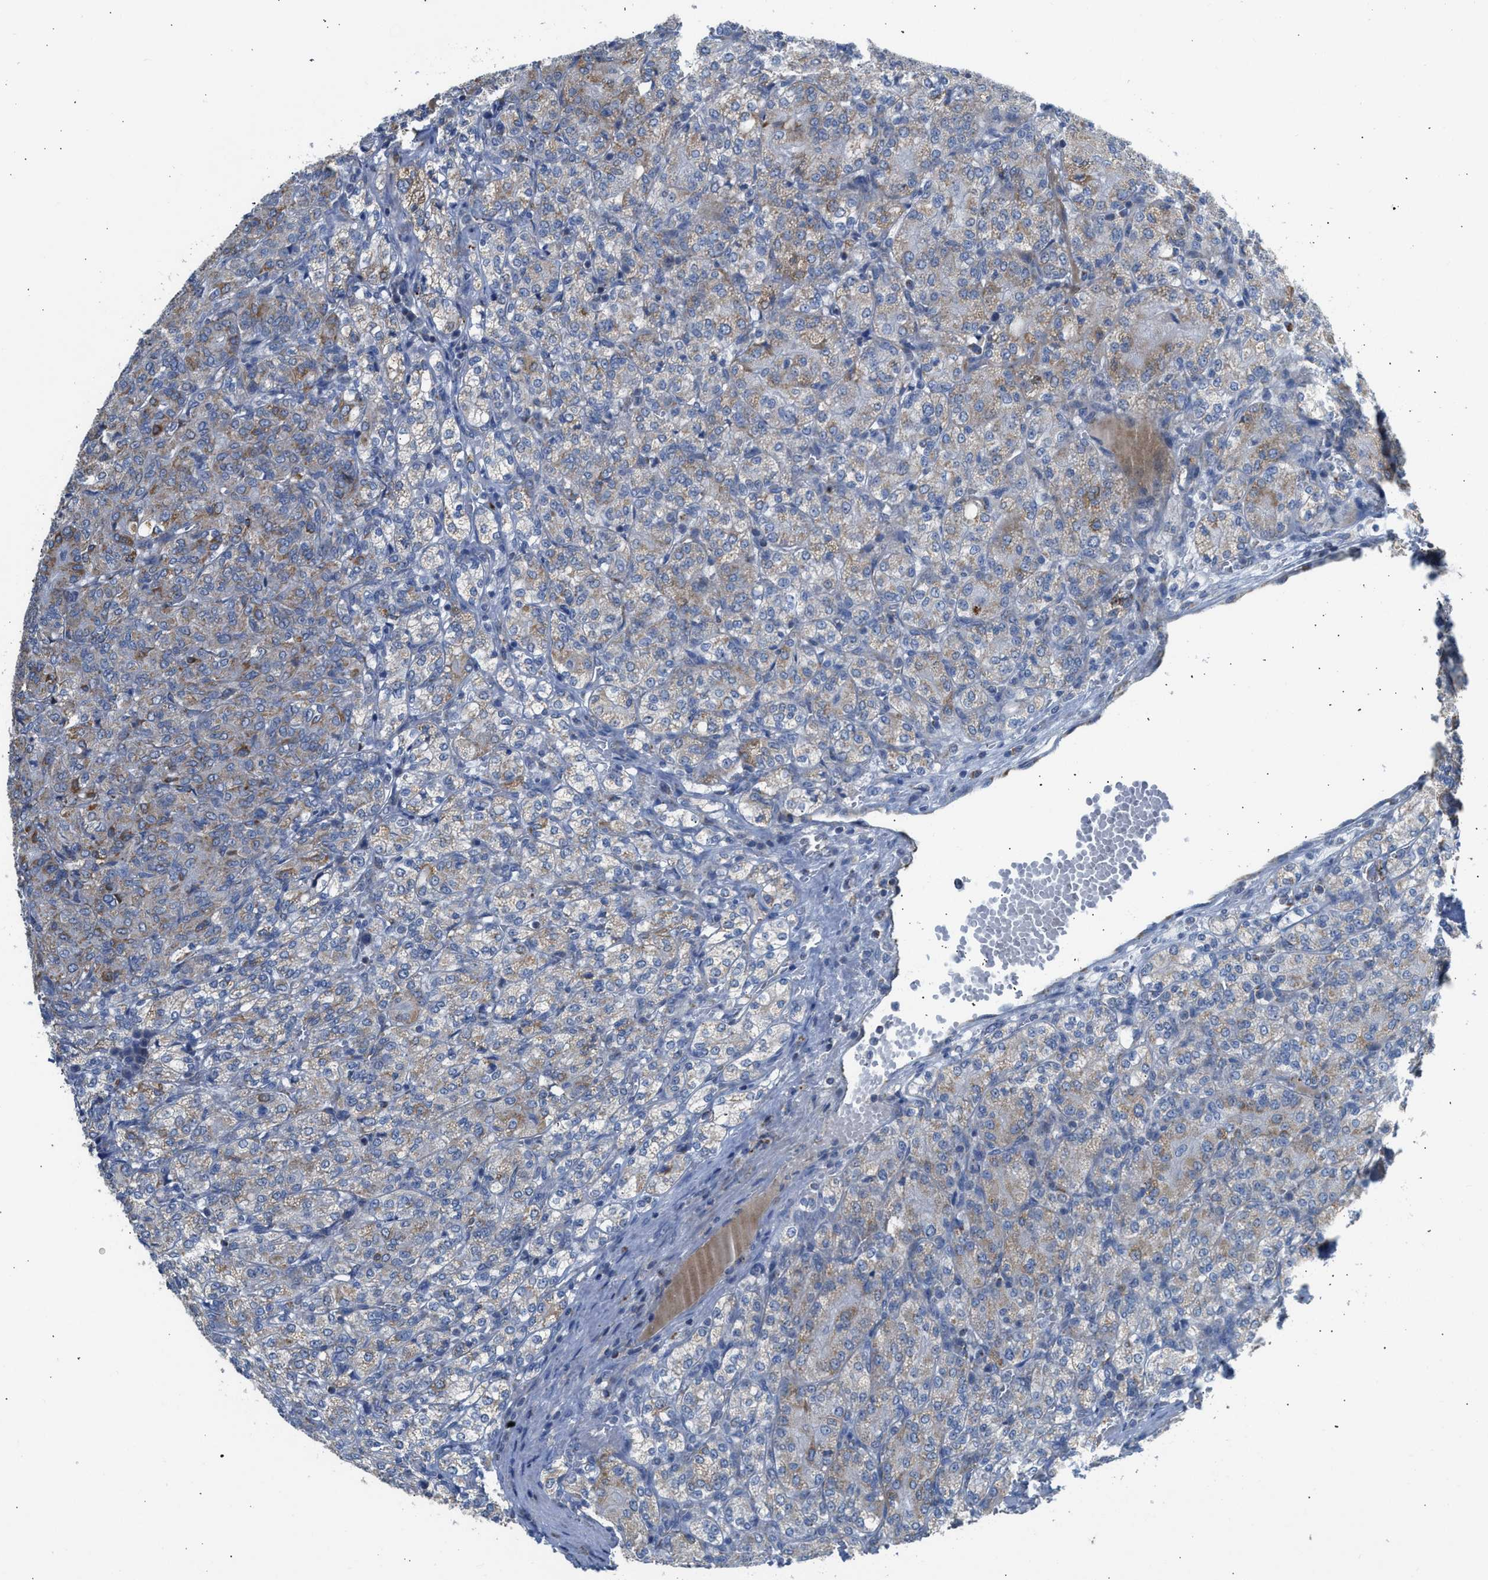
{"staining": {"intensity": "weak", "quantity": ">75%", "location": "cytoplasmic/membranous"}, "tissue": "renal cancer", "cell_type": "Tumor cells", "image_type": "cancer", "snomed": [{"axis": "morphology", "description": "Adenocarcinoma, NOS"}, {"axis": "topography", "description": "Kidney"}], "caption": "This histopathology image demonstrates immunohistochemistry staining of adenocarcinoma (renal), with low weak cytoplasmic/membranous positivity in about >75% of tumor cells.", "gene": "GOT2", "patient": {"sex": "male", "age": 77}}